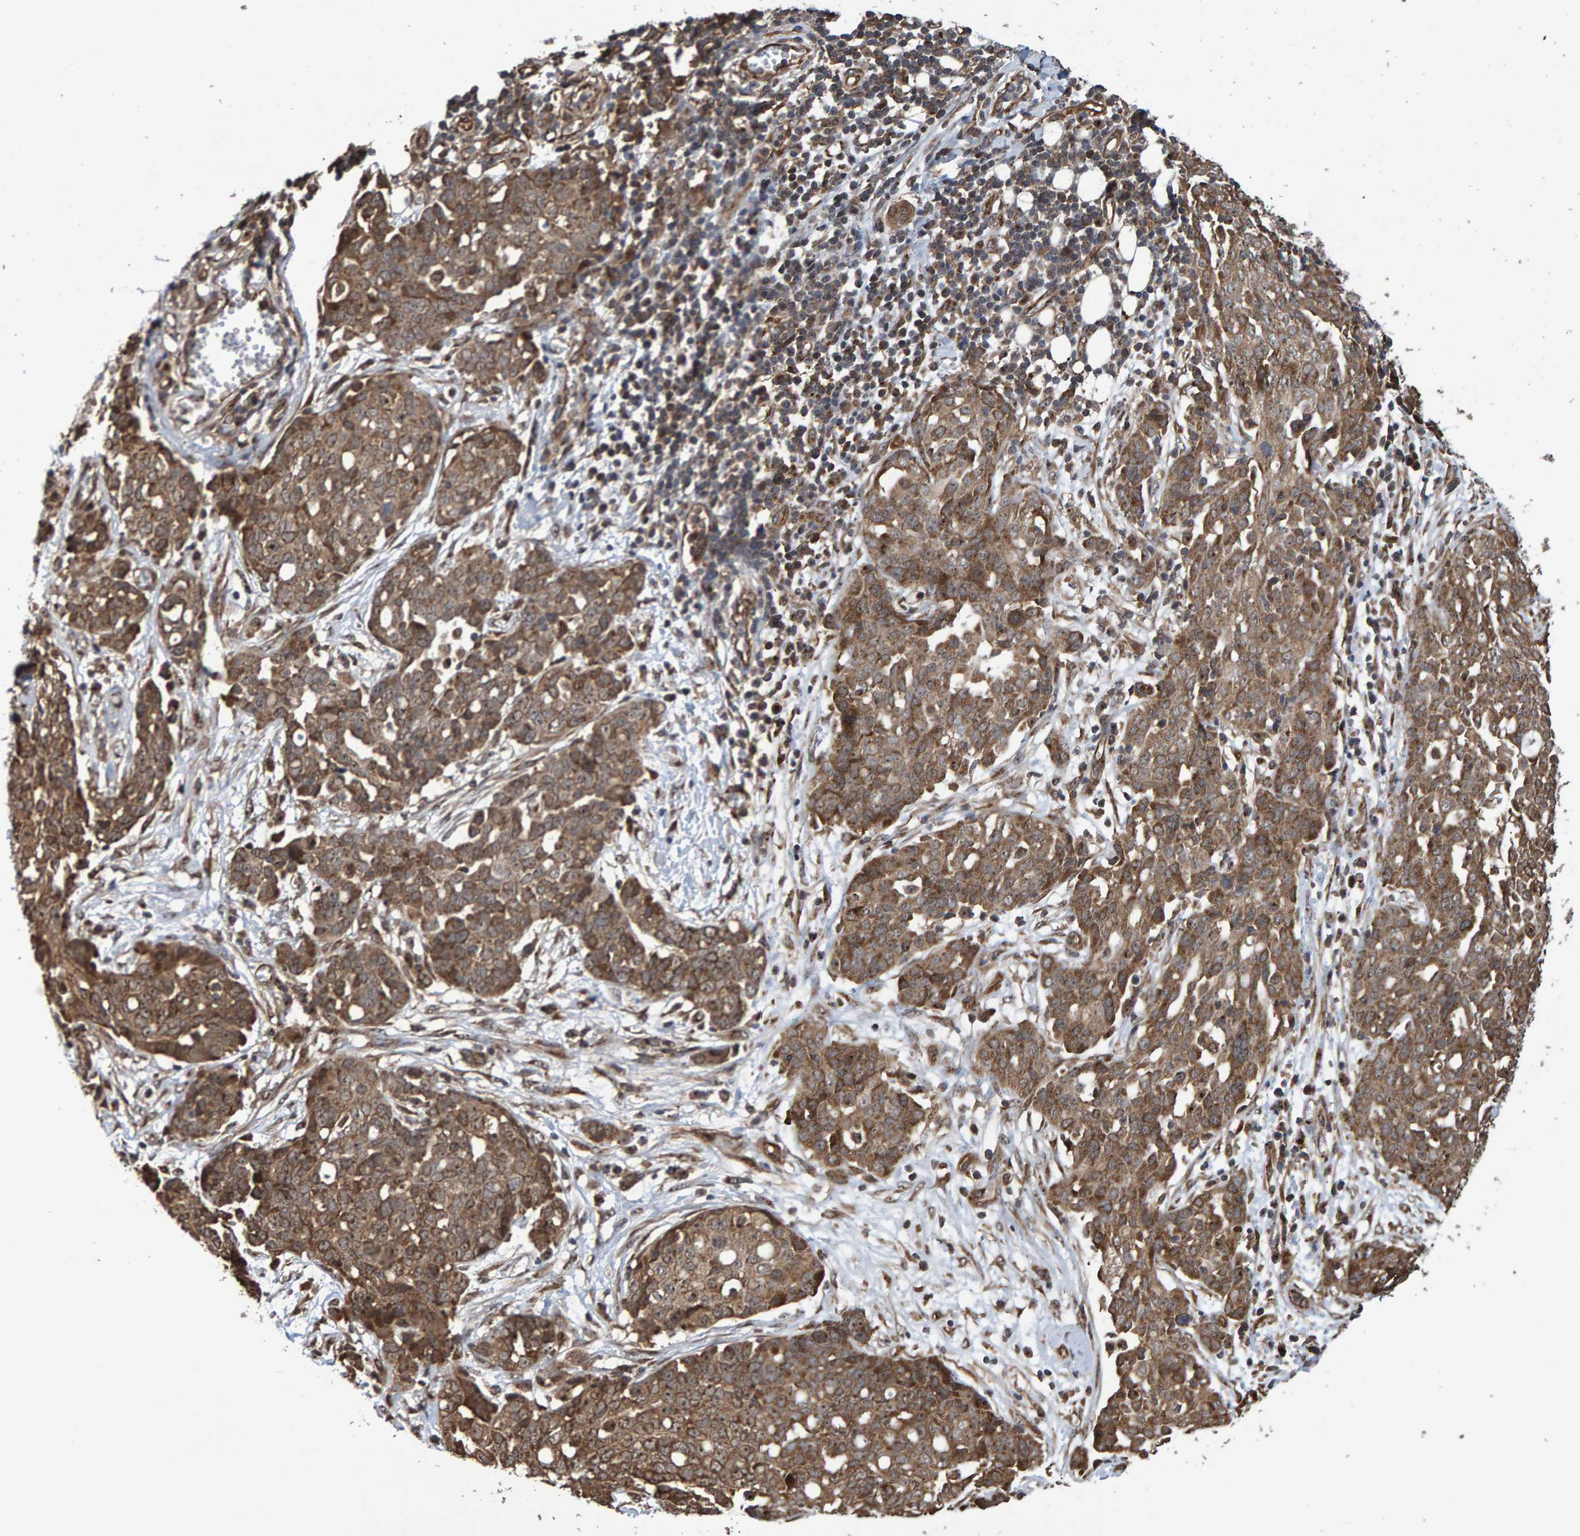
{"staining": {"intensity": "moderate", "quantity": ">75%", "location": "cytoplasmic/membranous,nuclear"}, "tissue": "ovarian cancer", "cell_type": "Tumor cells", "image_type": "cancer", "snomed": [{"axis": "morphology", "description": "Cystadenocarcinoma, serous, NOS"}, {"axis": "topography", "description": "Soft tissue"}, {"axis": "topography", "description": "Ovary"}], "caption": "Approximately >75% of tumor cells in ovarian cancer (serous cystadenocarcinoma) show moderate cytoplasmic/membranous and nuclear protein expression as visualized by brown immunohistochemical staining.", "gene": "TRIM68", "patient": {"sex": "female", "age": 57}}